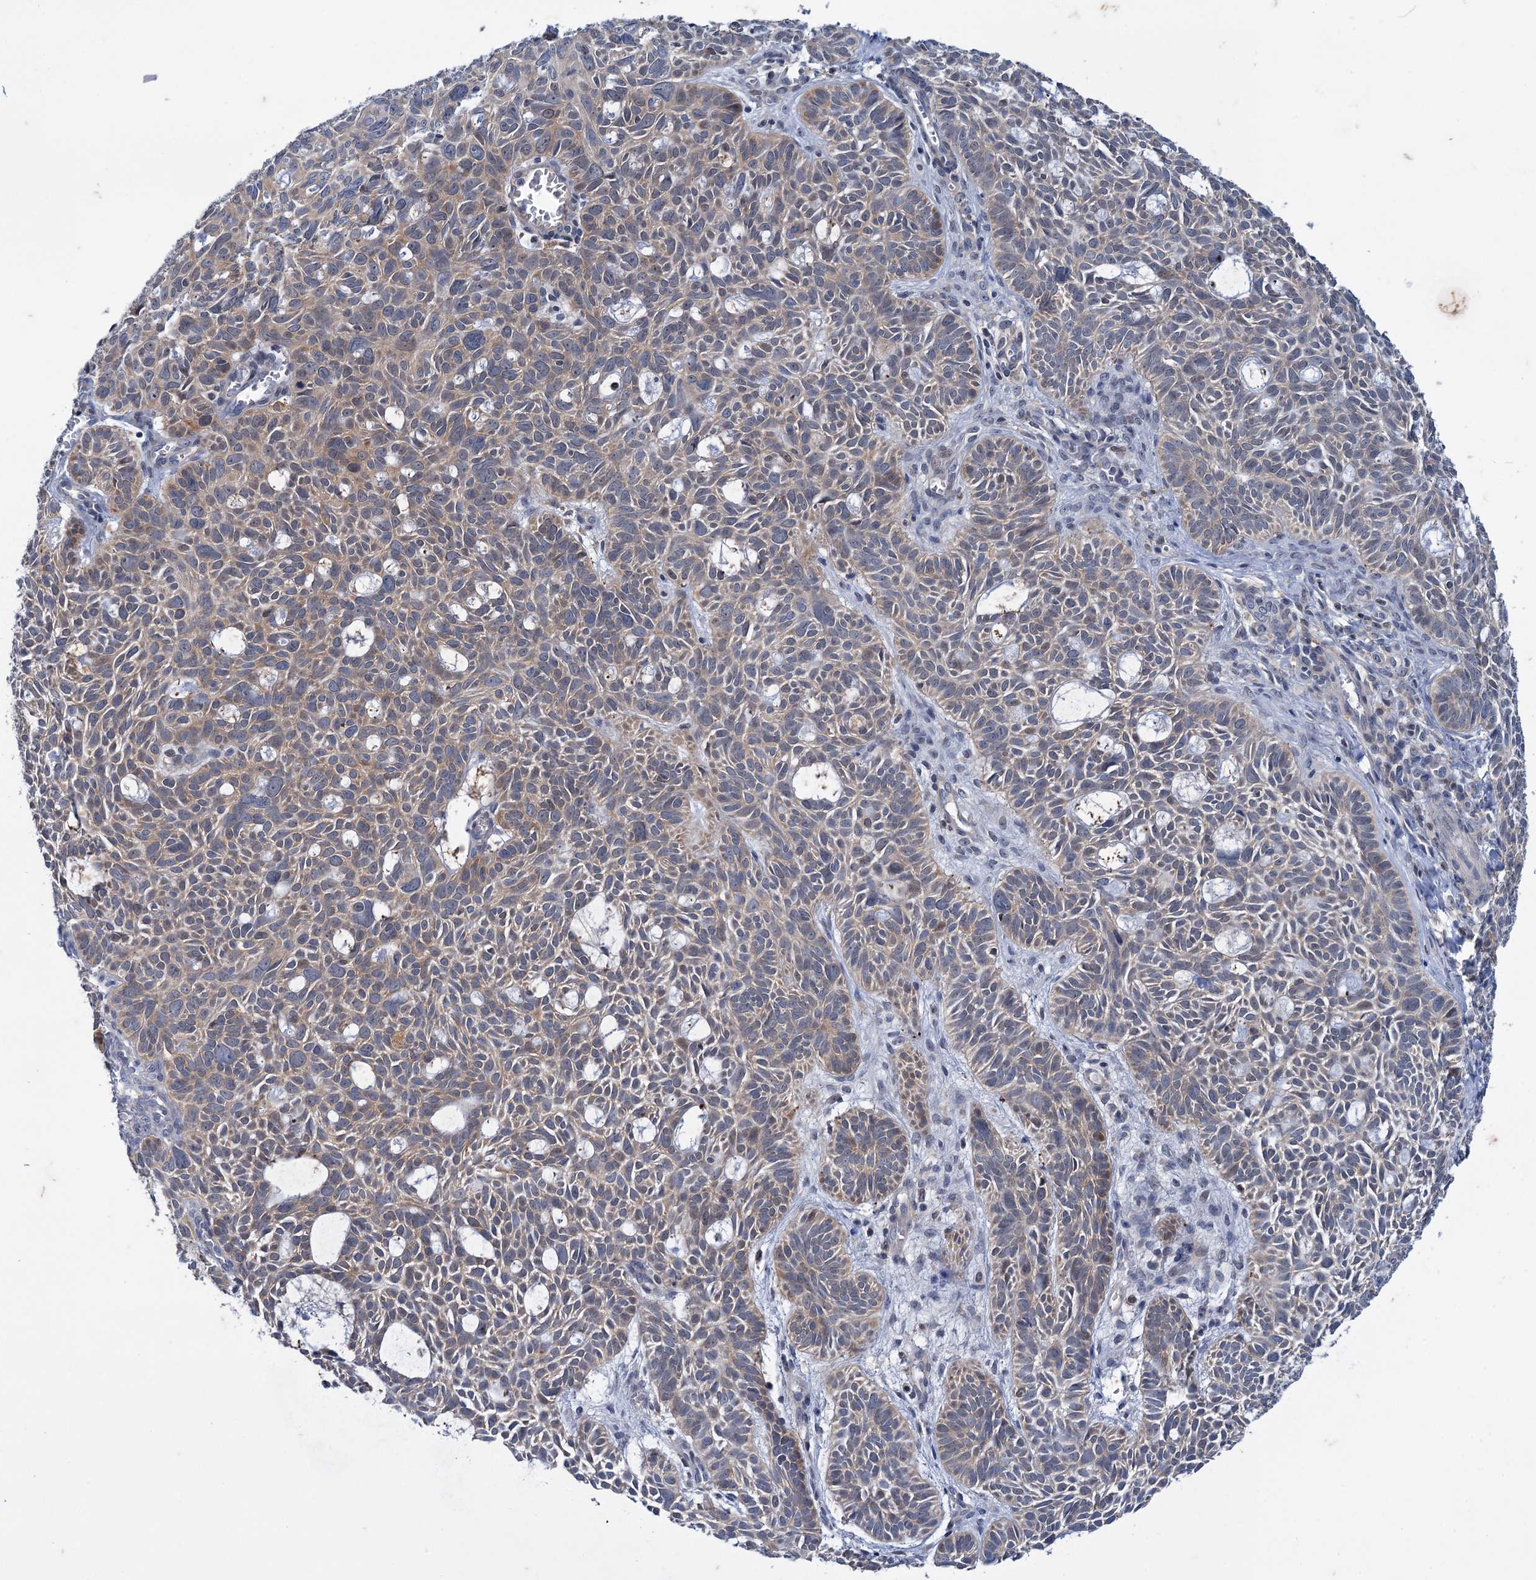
{"staining": {"intensity": "weak", "quantity": "25%-75%", "location": "cytoplasmic/membranous"}, "tissue": "skin cancer", "cell_type": "Tumor cells", "image_type": "cancer", "snomed": [{"axis": "morphology", "description": "Basal cell carcinoma"}, {"axis": "topography", "description": "Skin"}], "caption": "Basal cell carcinoma (skin) stained with IHC exhibits weak cytoplasmic/membranous expression in about 25%-75% of tumor cells.", "gene": "MID1IP1", "patient": {"sex": "male", "age": 69}}